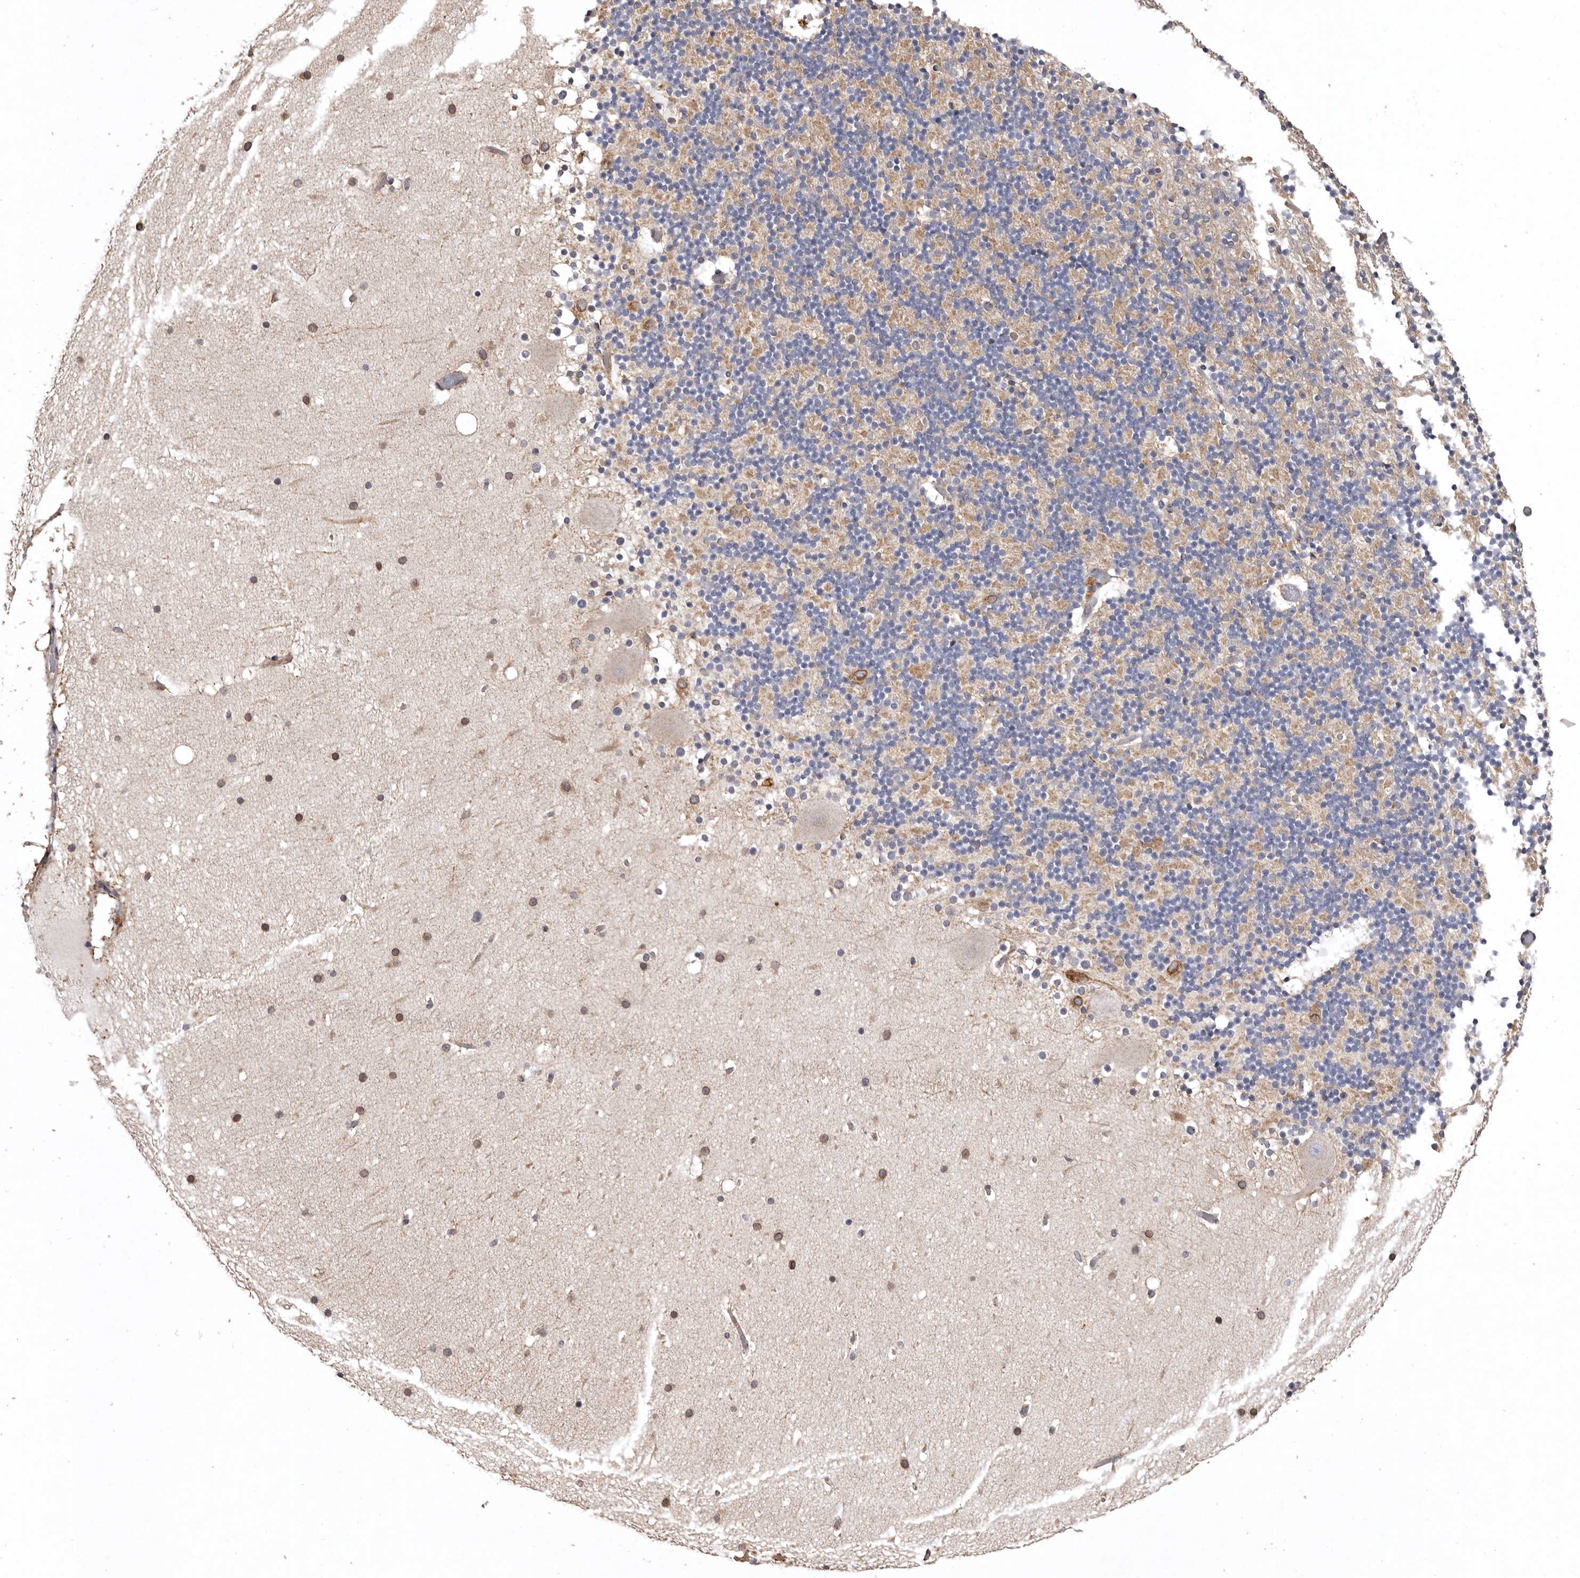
{"staining": {"intensity": "moderate", "quantity": "<25%", "location": "cytoplasmic/membranous"}, "tissue": "cerebellum", "cell_type": "Cells in granular layer", "image_type": "normal", "snomed": [{"axis": "morphology", "description": "Normal tissue, NOS"}, {"axis": "topography", "description": "Cerebellum"}], "caption": "This photomicrograph exhibits normal cerebellum stained with immunohistochemistry (IHC) to label a protein in brown. The cytoplasmic/membranous of cells in granular layer show moderate positivity for the protein. Nuclei are counter-stained blue.", "gene": "INKA2", "patient": {"sex": "male", "age": 57}}